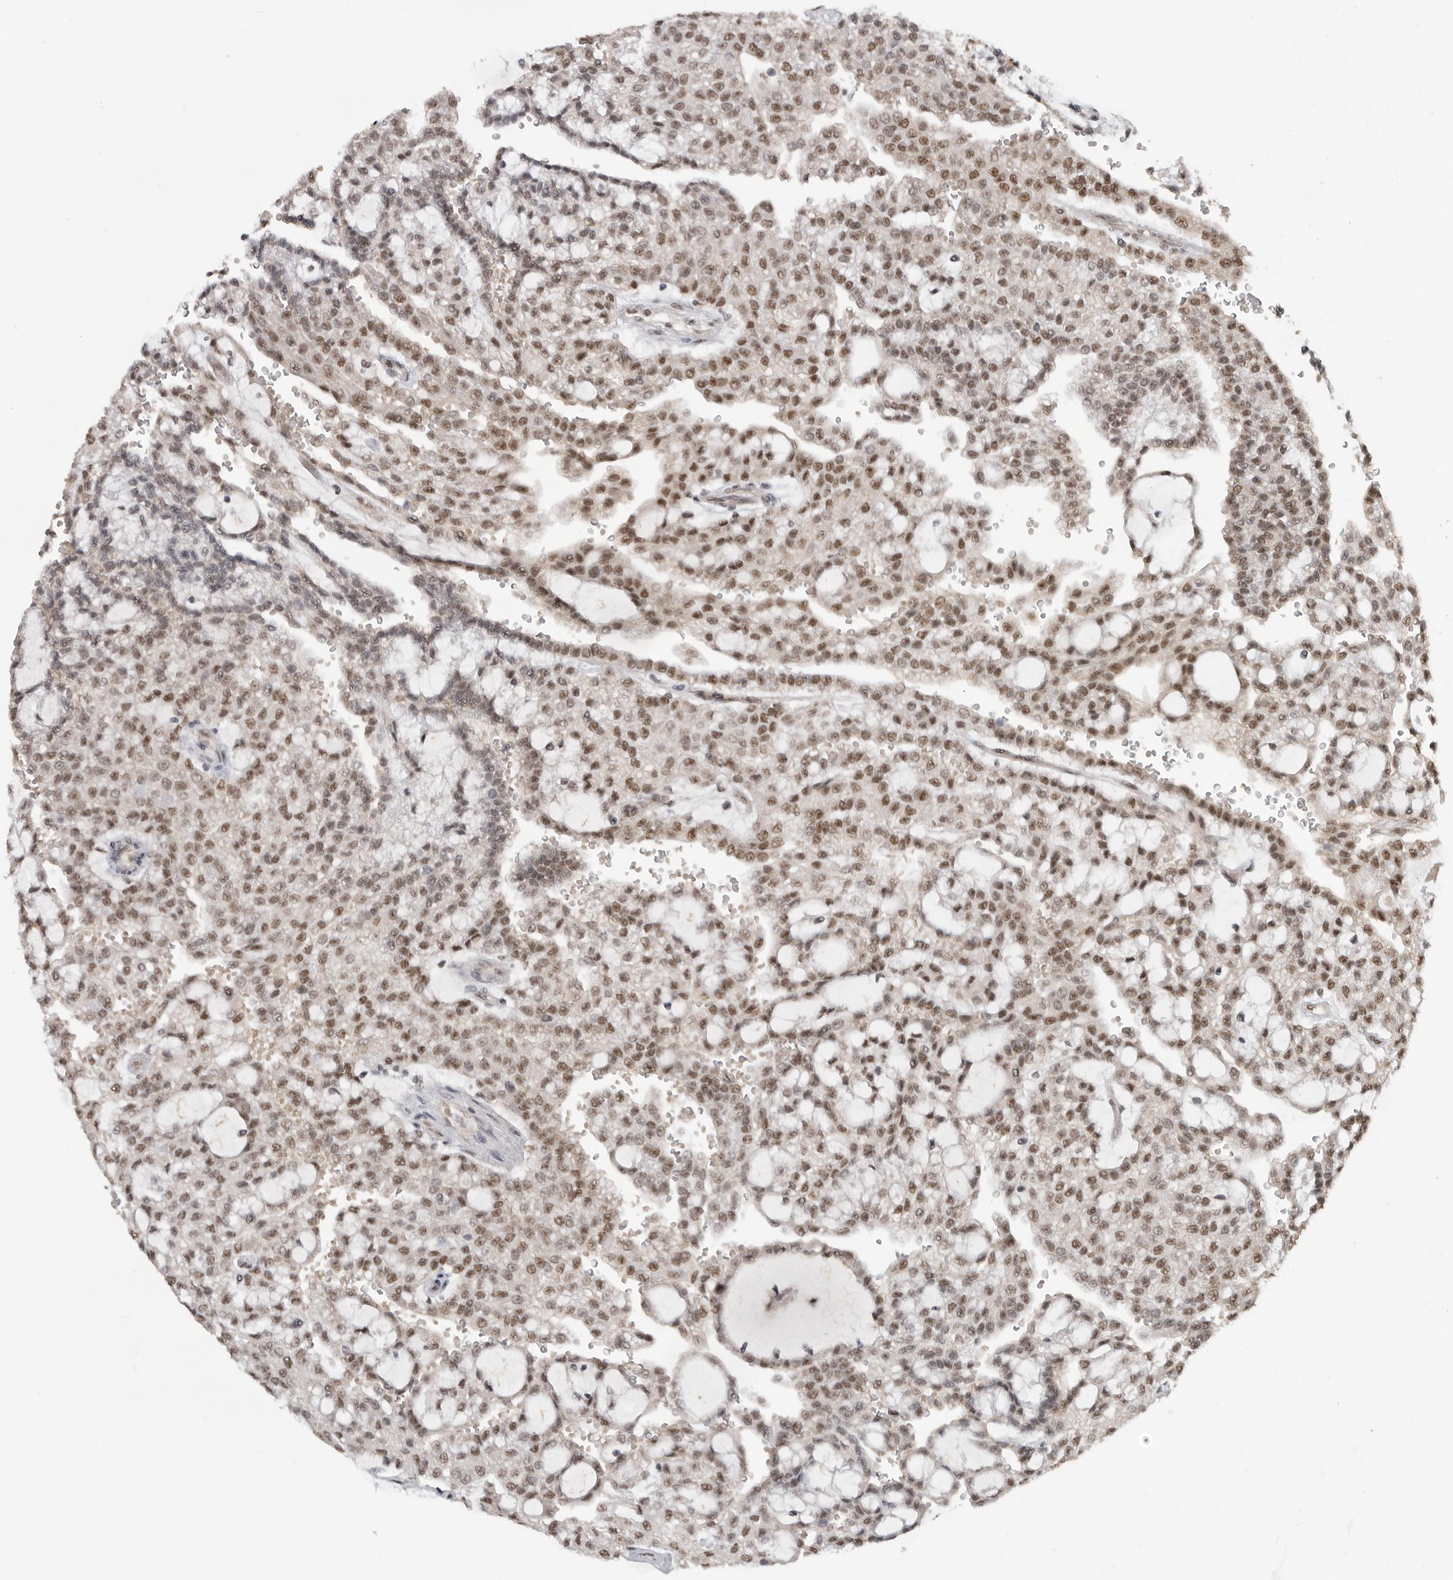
{"staining": {"intensity": "moderate", "quantity": ">75%", "location": "nuclear"}, "tissue": "renal cancer", "cell_type": "Tumor cells", "image_type": "cancer", "snomed": [{"axis": "morphology", "description": "Adenocarcinoma, NOS"}, {"axis": "topography", "description": "Kidney"}], "caption": "The immunohistochemical stain highlights moderate nuclear expression in tumor cells of renal cancer (adenocarcinoma) tissue. (DAB IHC with brightfield microscopy, high magnification).", "gene": "PPP1R10", "patient": {"sex": "male", "age": 63}}